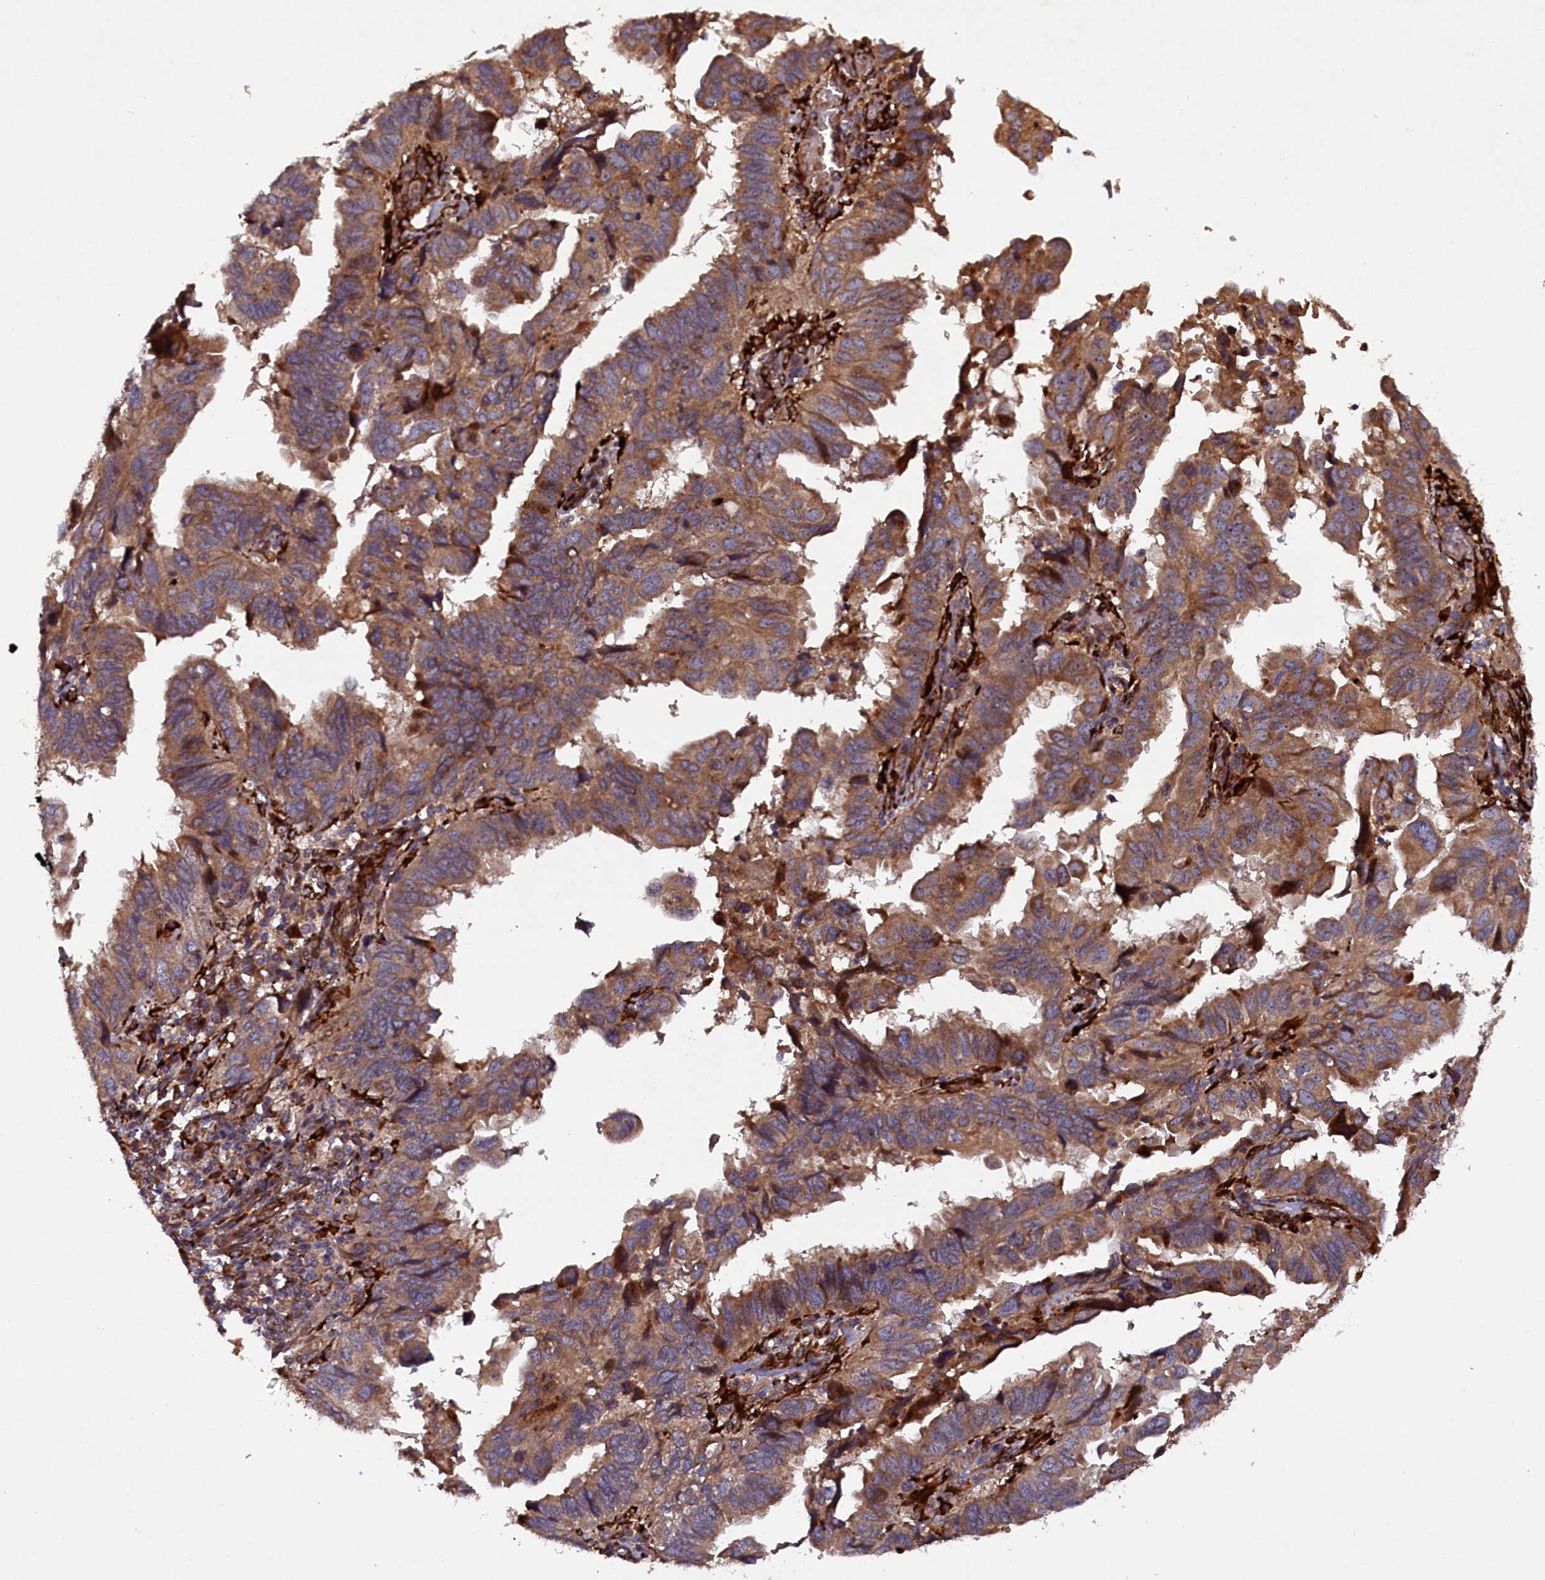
{"staining": {"intensity": "moderate", "quantity": ">75%", "location": "cytoplasmic/membranous"}, "tissue": "endometrial cancer", "cell_type": "Tumor cells", "image_type": "cancer", "snomed": [{"axis": "morphology", "description": "Adenocarcinoma, NOS"}, {"axis": "topography", "description": "Uterus"}], "caption": "Brown immunohistochemical staining in endometrial cancer (adenocarcinoma) reveals moderate cytoplasmic/membranous expression in about >75% of tumor cells. Ihc stains the protein in brown and the nuclei are stained blue.", "gene": "ARRDC4", "patient": {"sex": "female", "age": 77}}